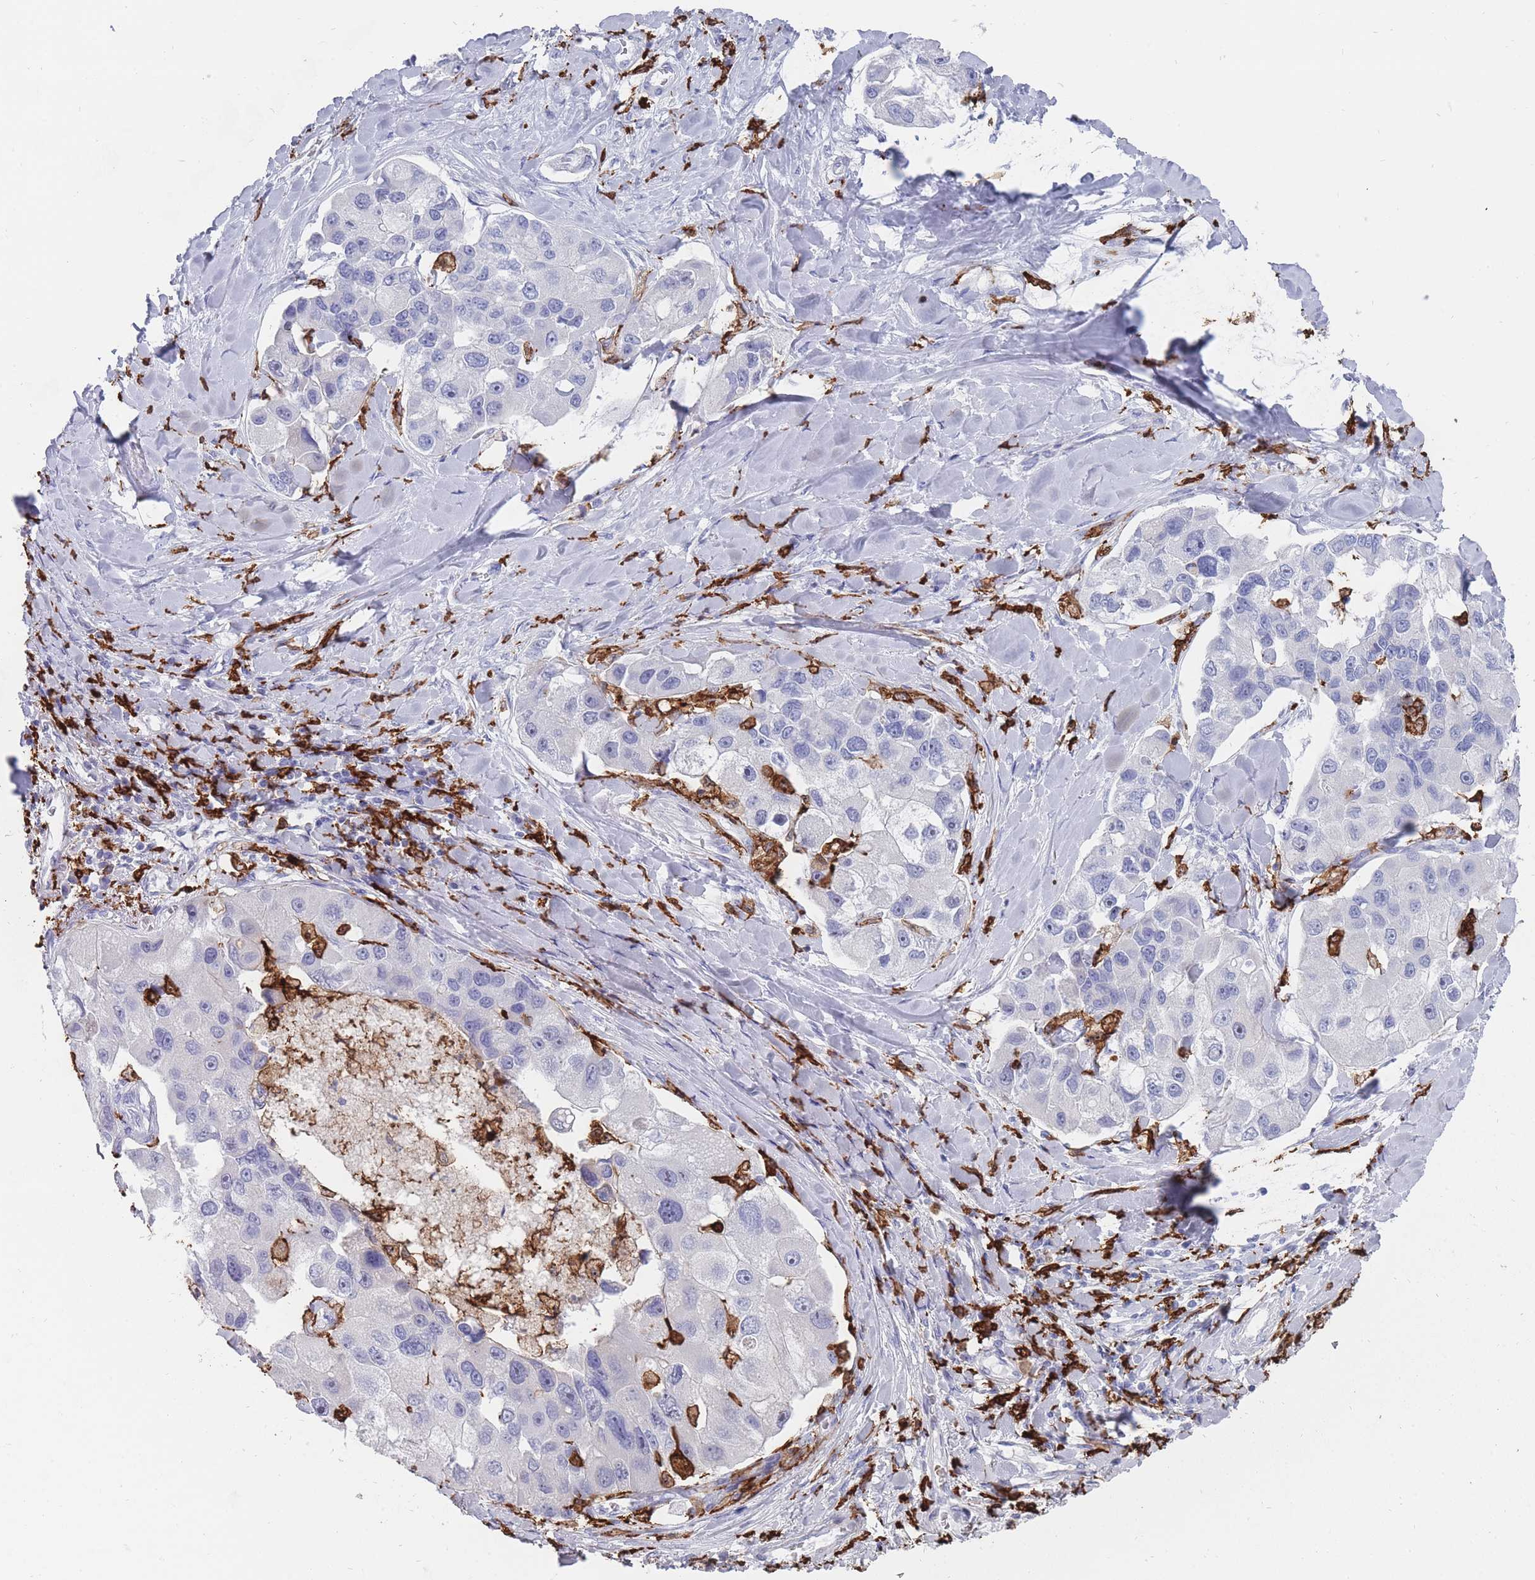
{"staining": {"intensity": "negative", "quantity": "none", "location": "none"}, "tissue": "lung cancer", "cell_type": "Tumor cells", "image_type": "cancer", "snomed": [{"axis": "morphology", "description": "Adenocarcinoma, NOS"}, {"axis": "topography", "description": "Lung"}], "caption": "Immunohistochemistry photomicrograph of lung cancer stained for a protein (brown), which demonstrates no staining in tumor cells.", "gene": "AIF1", "patient": {"sex": "female", "age": 54}}